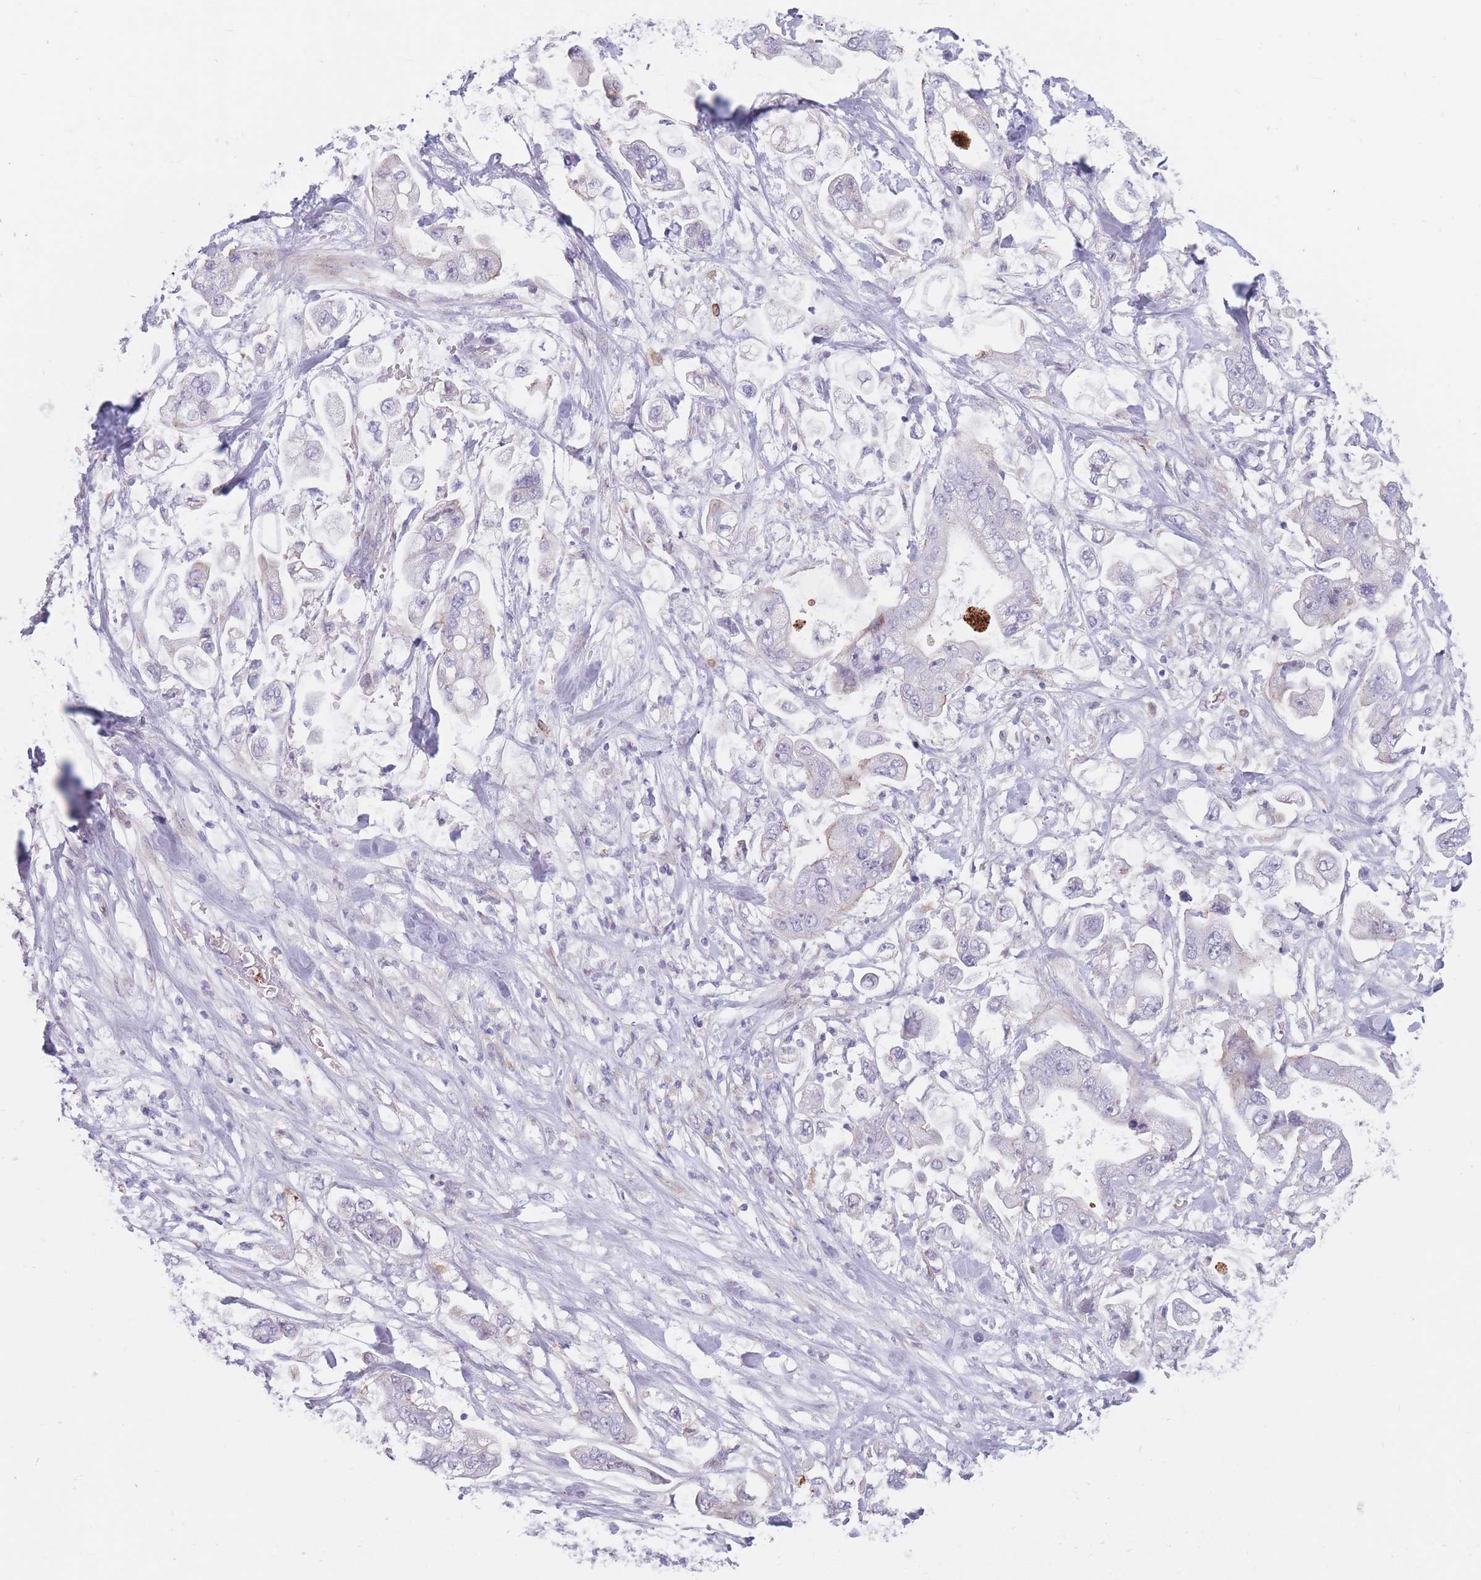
{"staining": {"intensity": "negative", "quantity": "none", "location": "none"}, "tissue": "stomach cancer", "cell_type": "Tumor cells", "image_type": "cancer", "snomed": [{"axis": "morphology", "description": "Adenocarcinoma, NOS"}, {"axis": "topography", "description": "Stomach"}], "caption": "This is an IHC micrograph of stomach cancer. There is no expression in tumor cells.", "gene": "PTGDR", "patient": {"sex": "male", "age": 62}}